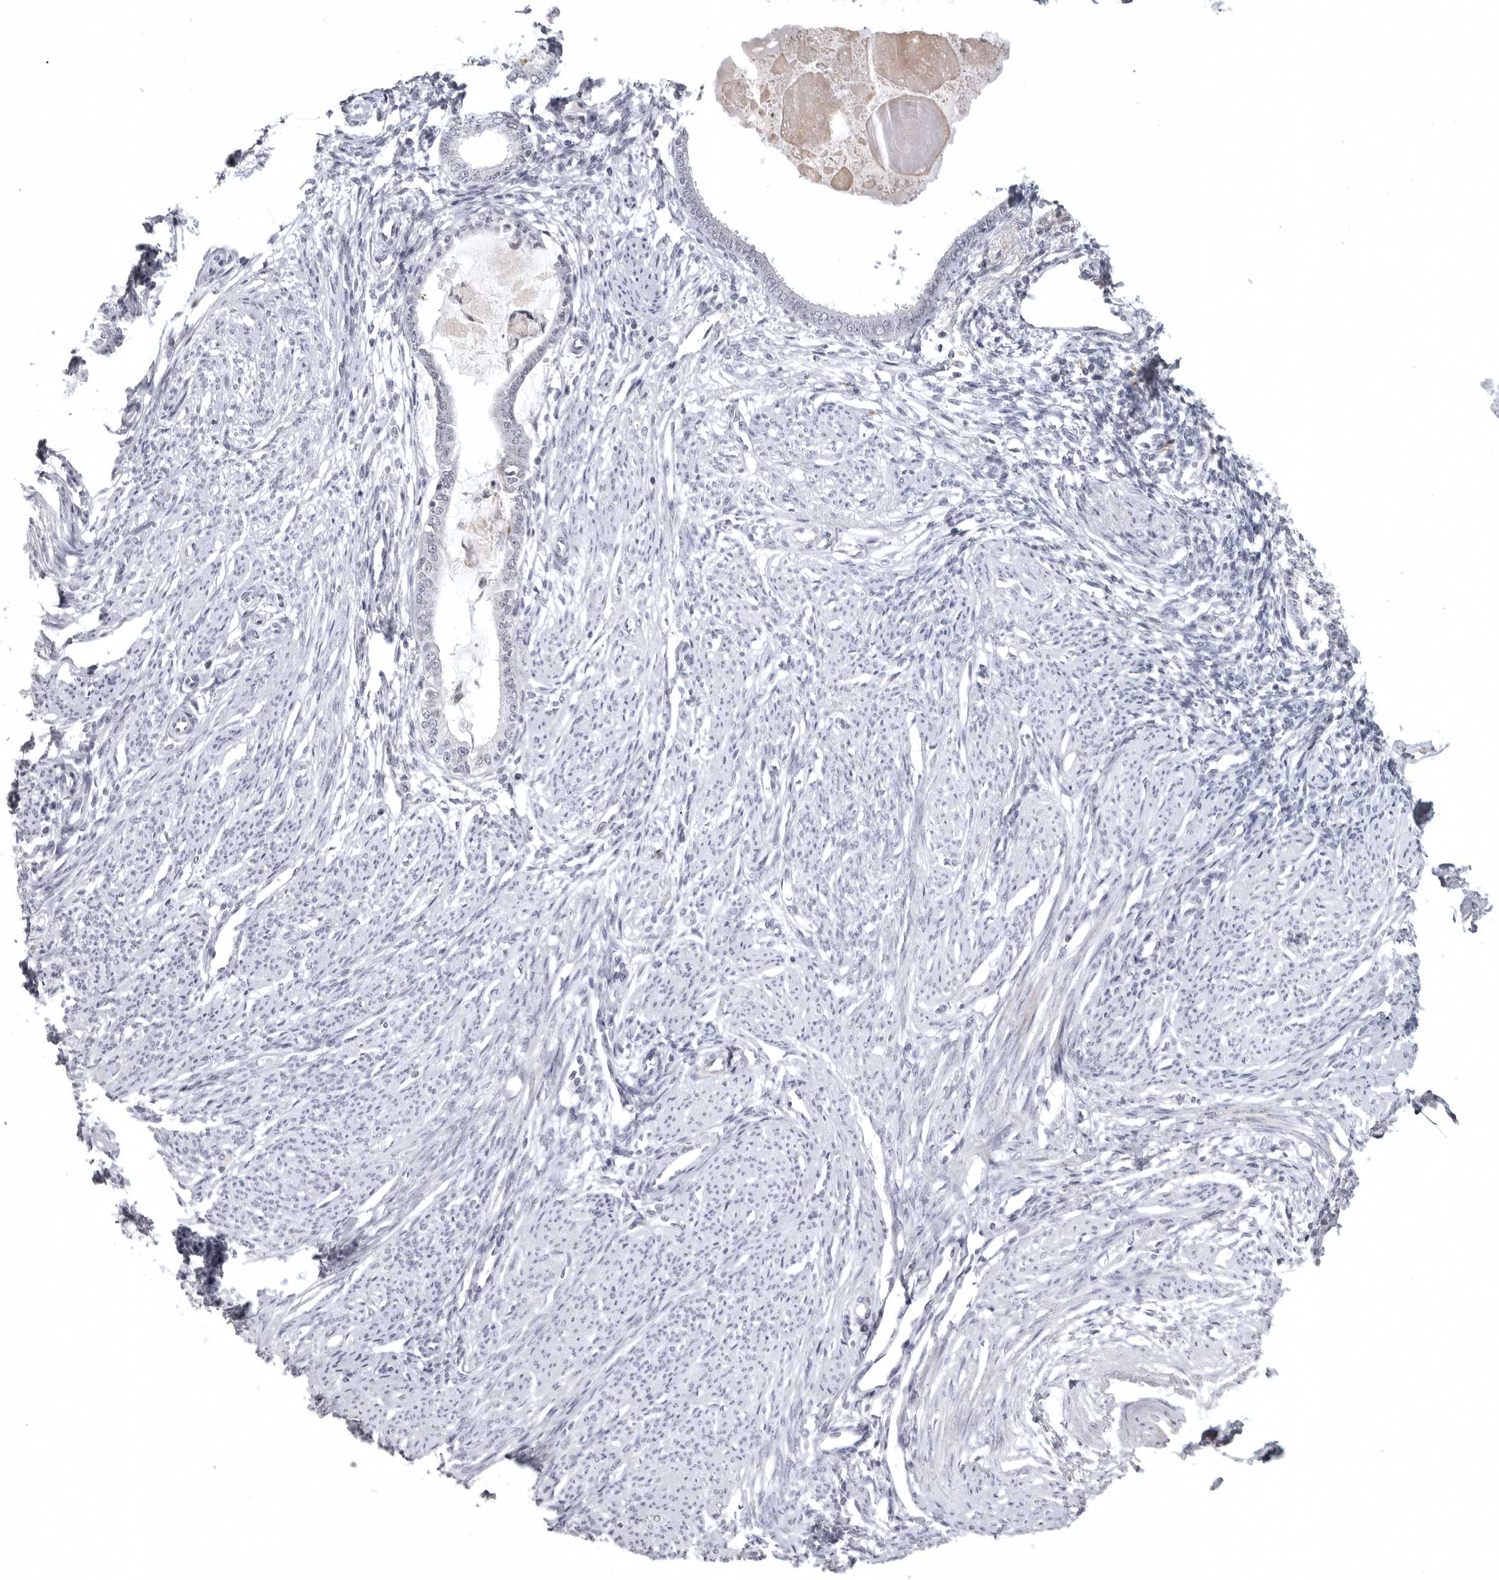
{"staining": {"intensity": "negative", "quantity": "none", "location": "none"}, "tissue": "endometrium", "cell_type": "Cells in endometrial stroma", "image_type": "normal", "snomed": [{"axis": "morphology", "description": "Normal tissue, NOS"}, {"axis": "topography", "description": "Endometrium"}], "caption": "Immunohistochemistry photomicrograph of unremarkable endometrium stained for a protein (brown), which demonstrates no positivity in cells in endometrial stroma.", "gene": "CD300LD", "patient": {"sex": "female", "age": 56}}